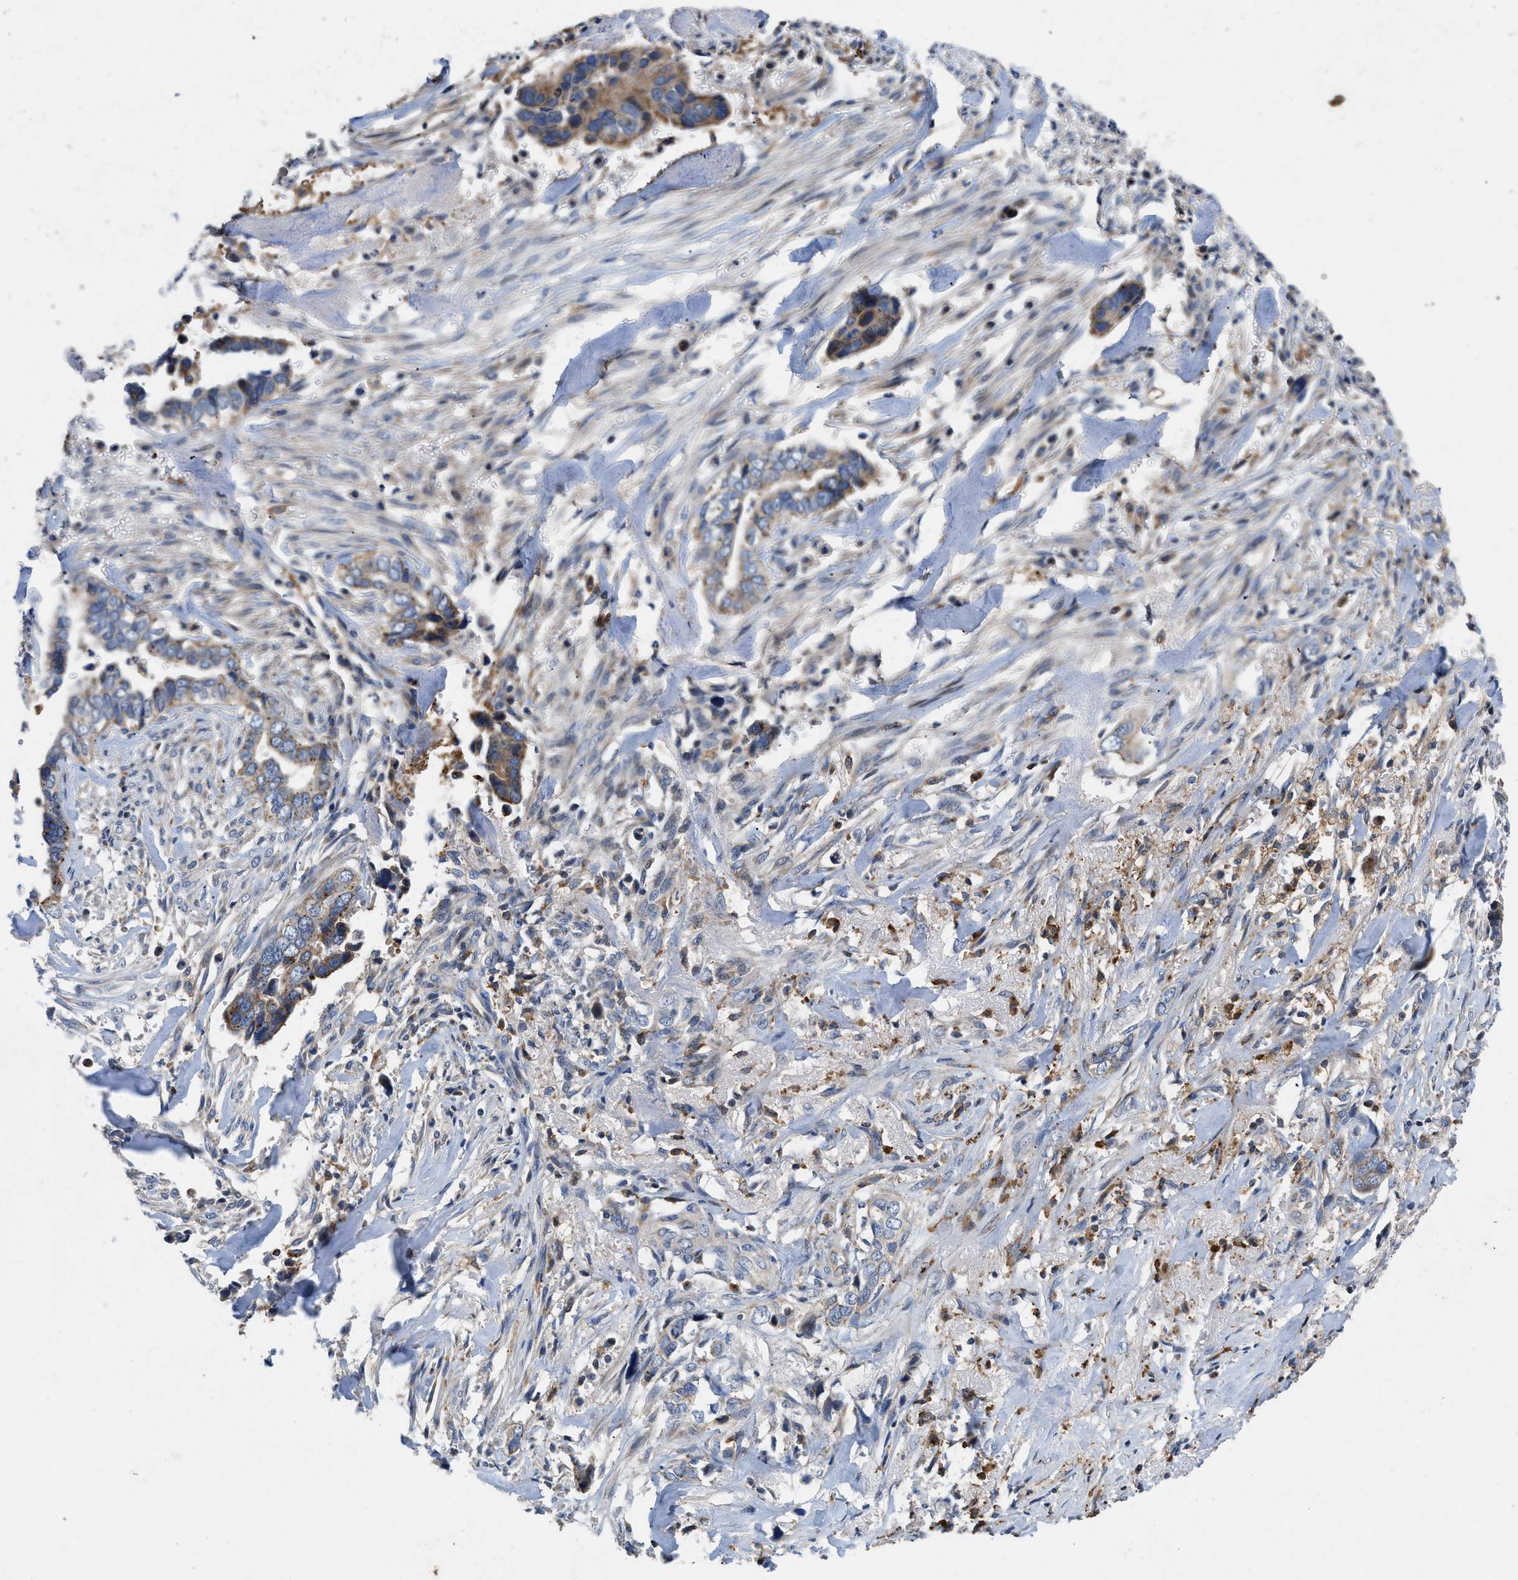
{"staining": {"intensity": "moderate", "quantity": "25%-75%", "location": "cytoplasmic/membranous"}, "tissue": "liver cancer", "cell_type": "Tumor cells", "image_type": "cancer", "snomed": [{"axis": "morphology", "description": "Cholangiocarcinoma"}, {"axis": "topography", "description": "Liver"}], "caption": "Liver cancer was stained to show a protein in brown. There is medium levels of moderate cytoplasmic/membranous staining in about 25%-75% of tumor cells.", "gene": "ENPP4", "patient": {"sex": "female", "age": 79}}